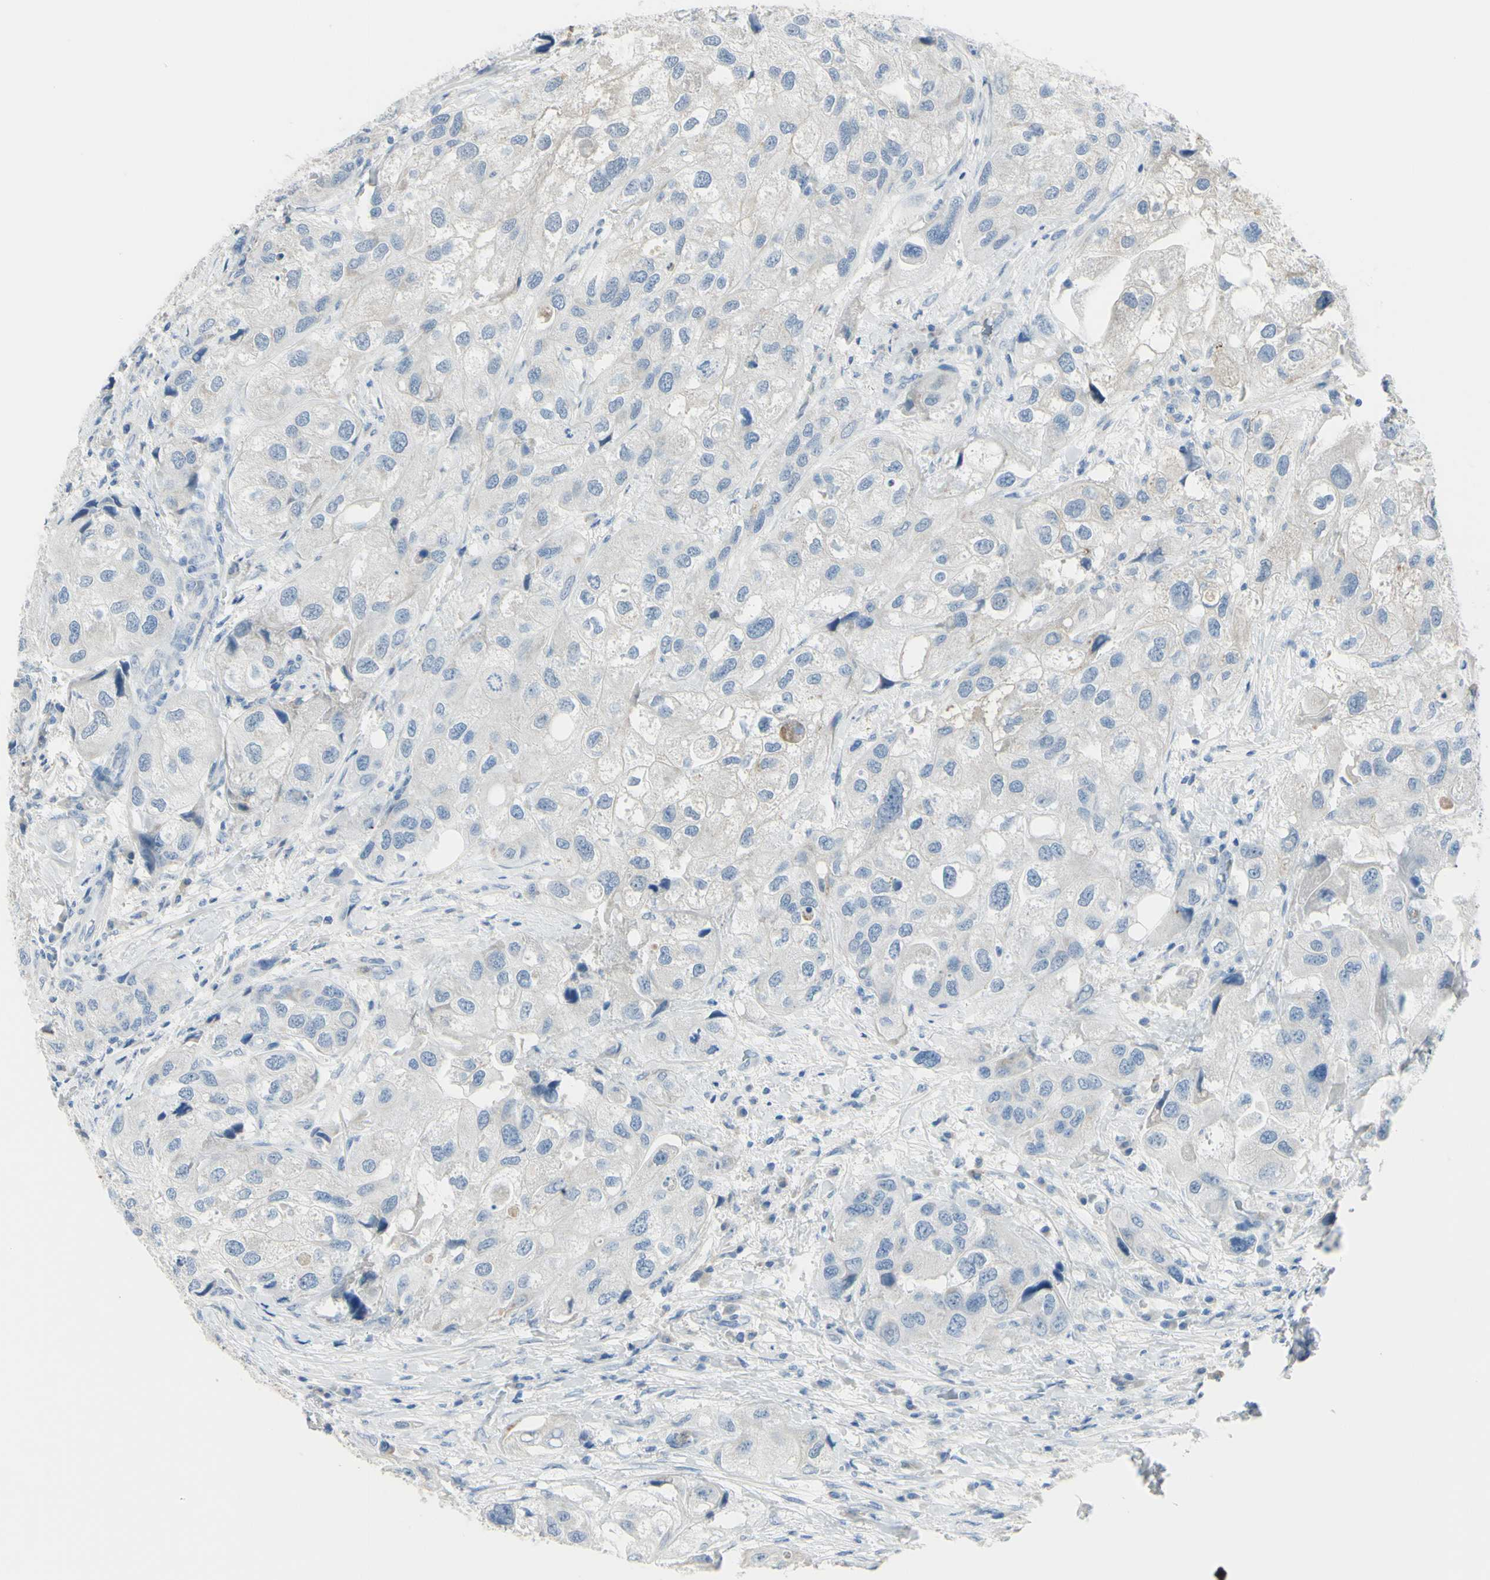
{"staining": {"intensity": "negative", "quantity": "none", "location": "none"}, "tissue": "urothelial cancer", "cell_type": "Tumor cells", "image_type": "cancer", "snomed": [{"axis": "morphology", "description": "Urothelial carcinoma, High grade"}, {"axis": "topography", "description": "Urinary bladder"}], "caption": "There is no significant expression in tumor cells of urothelial carcinoma (high-grade).", "gene": "ZNF557", "patient": {"sex": "female", "age": 64}}